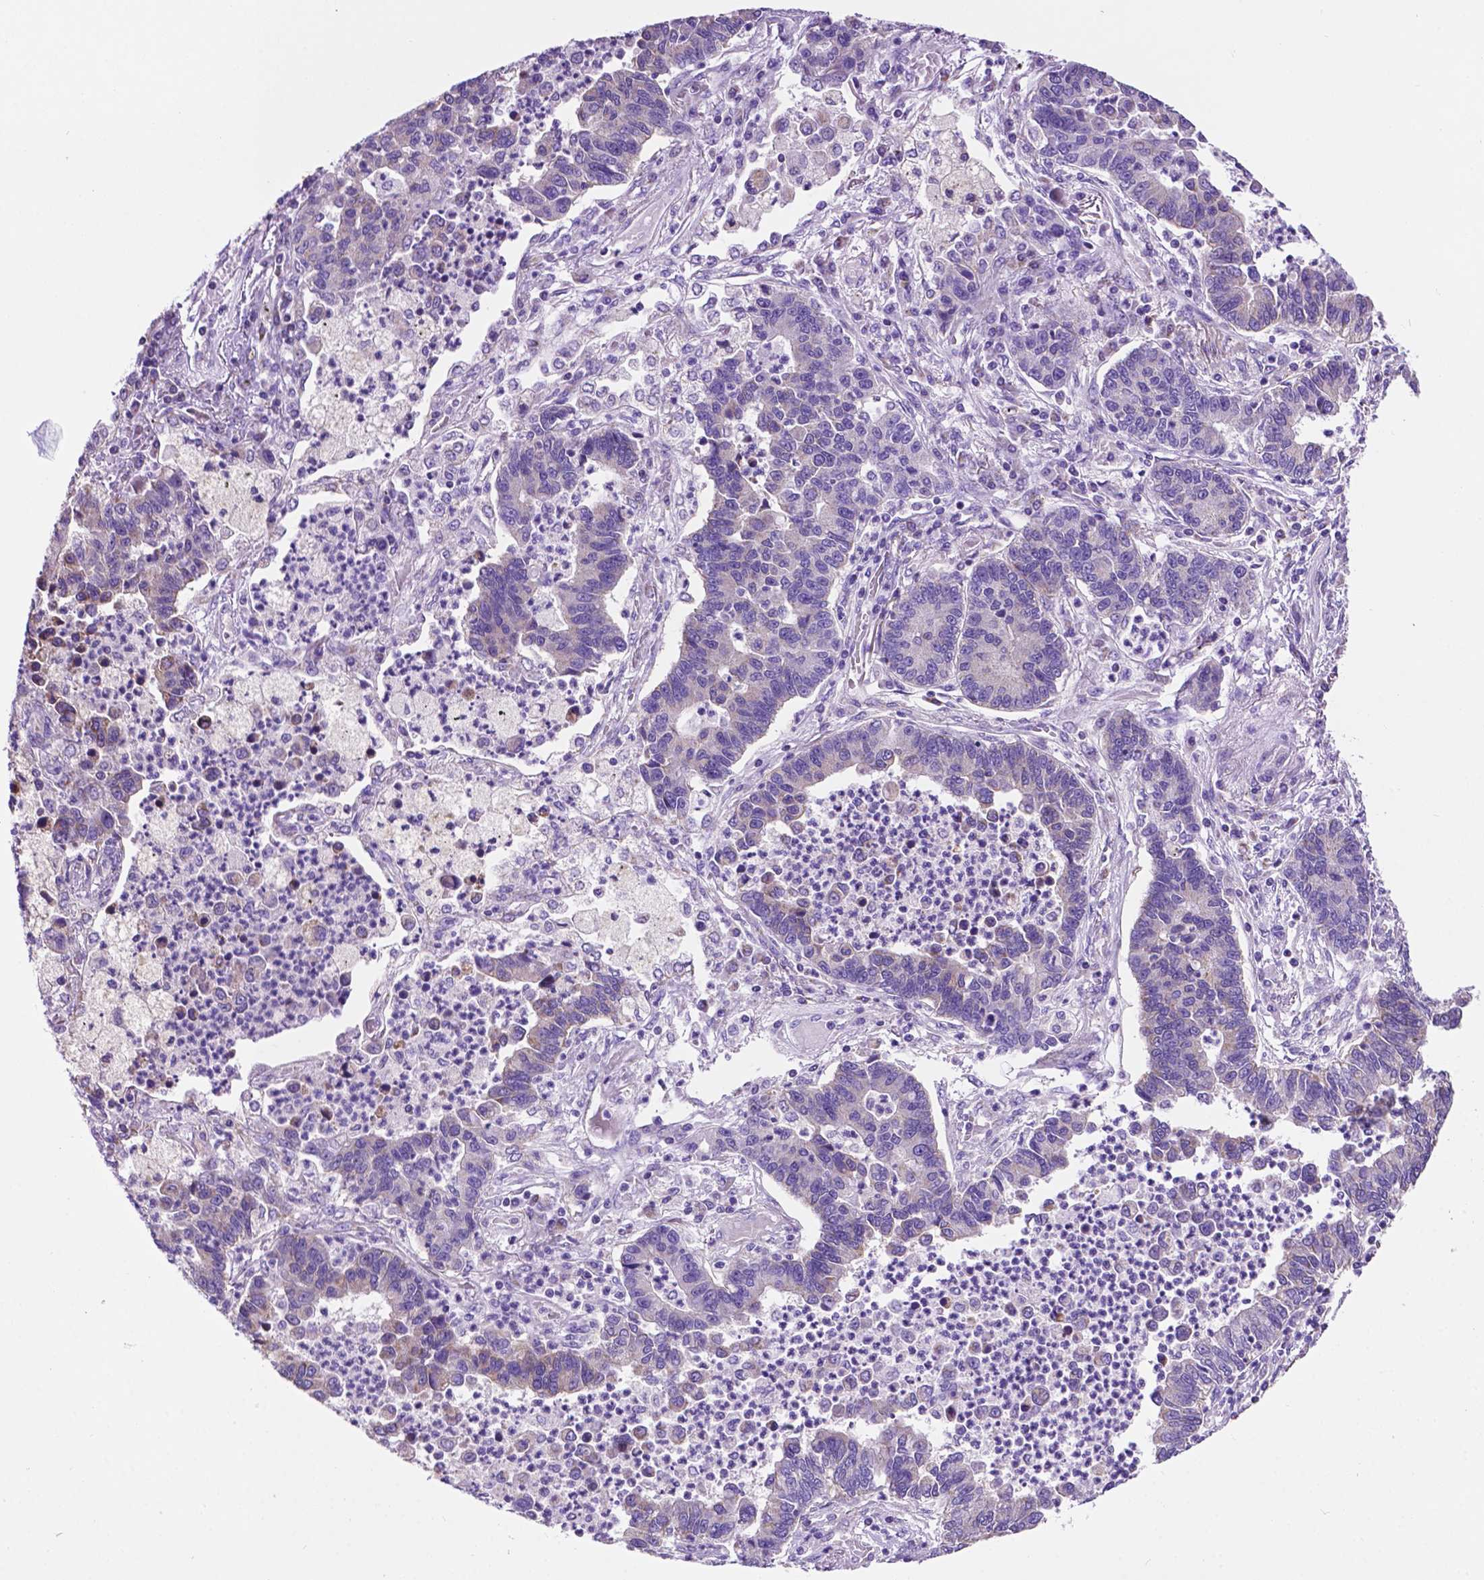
{"staining": {"intensity": "negative", "quantity": "none", "location": "none"}, "tissue": "lung cancer", "cell_type": "Tumor cells", "image_type": "cancer", "snomed": [{"axis": "morphology", "description": "Adenocarcinoma, NOS"}, {"axis": "topography", "description": "Lung"}], "caption": "Tumor cells are negative for protein expression in human lung adenocarcinoma. (Stains: DAB (3,3'-diaminobenzidine) IHC with hematoxylin counter stain, Microscopy: brightfield microscopy at high magnification).", "gene": "PHYHIP", "patient": {"sex": "female", "age": 57}}